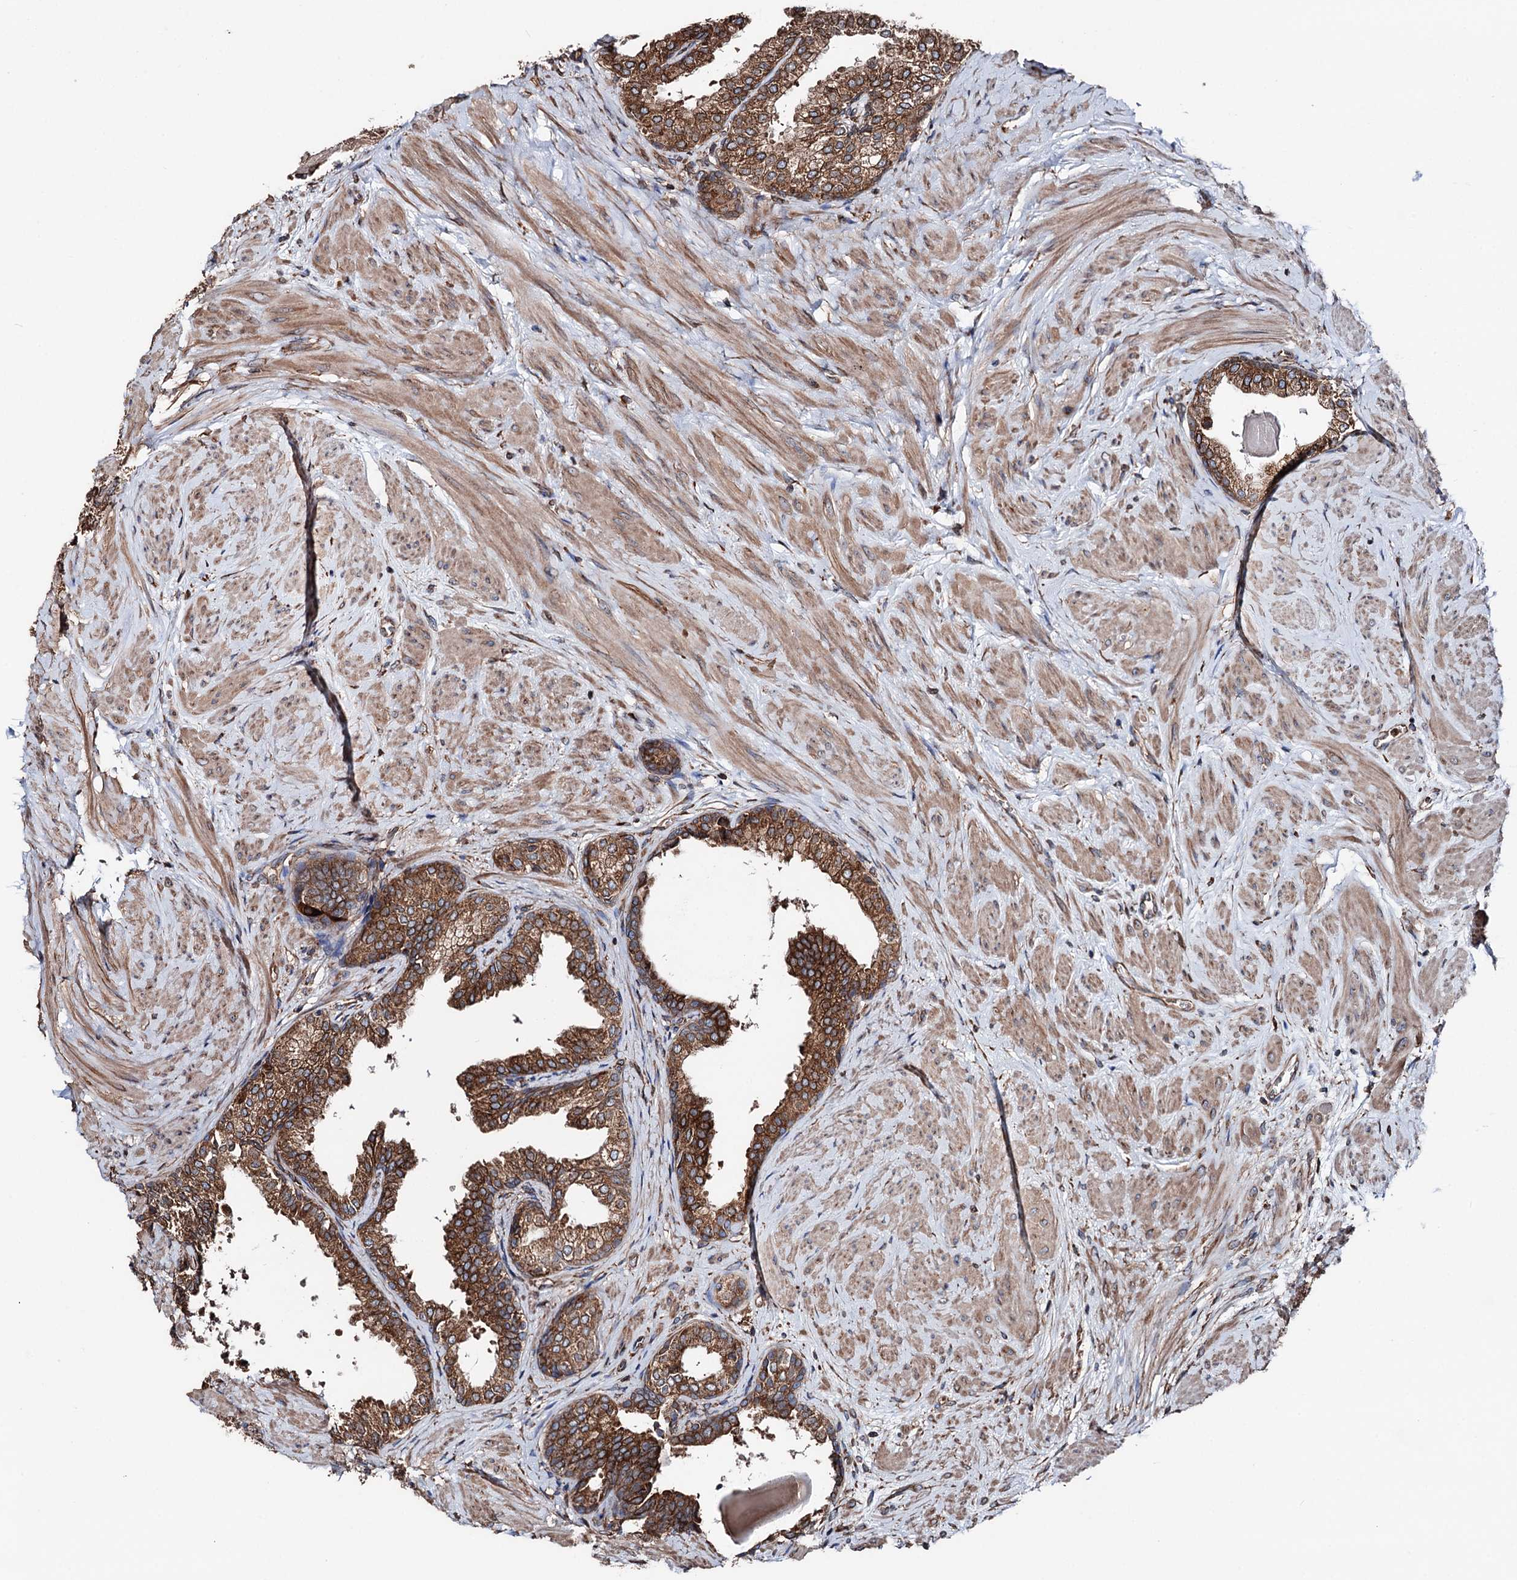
{"staining": {"intensity": "strong", "quantity": ">75%", "location": "cytoplasmic/membranous"}, "tissue": "prostate", "cell_type": "Glandular cells", "image_type": "normal", "snomed": [{"axis": "morphology", "description": "Normal tissue, NOS"}, {"axis": "topography", "description": "Prostate"}], "caption": "Prostate stained for a protein reveals strong cytoplasmic/membranous positivity in glandular cells. (DAB (3,3'-diaminobenzidine) IHC, brown staining for protein, blue staining for nuclei).", "gene": "ERP29", "patient": {"sex": "male", "age": 48}}